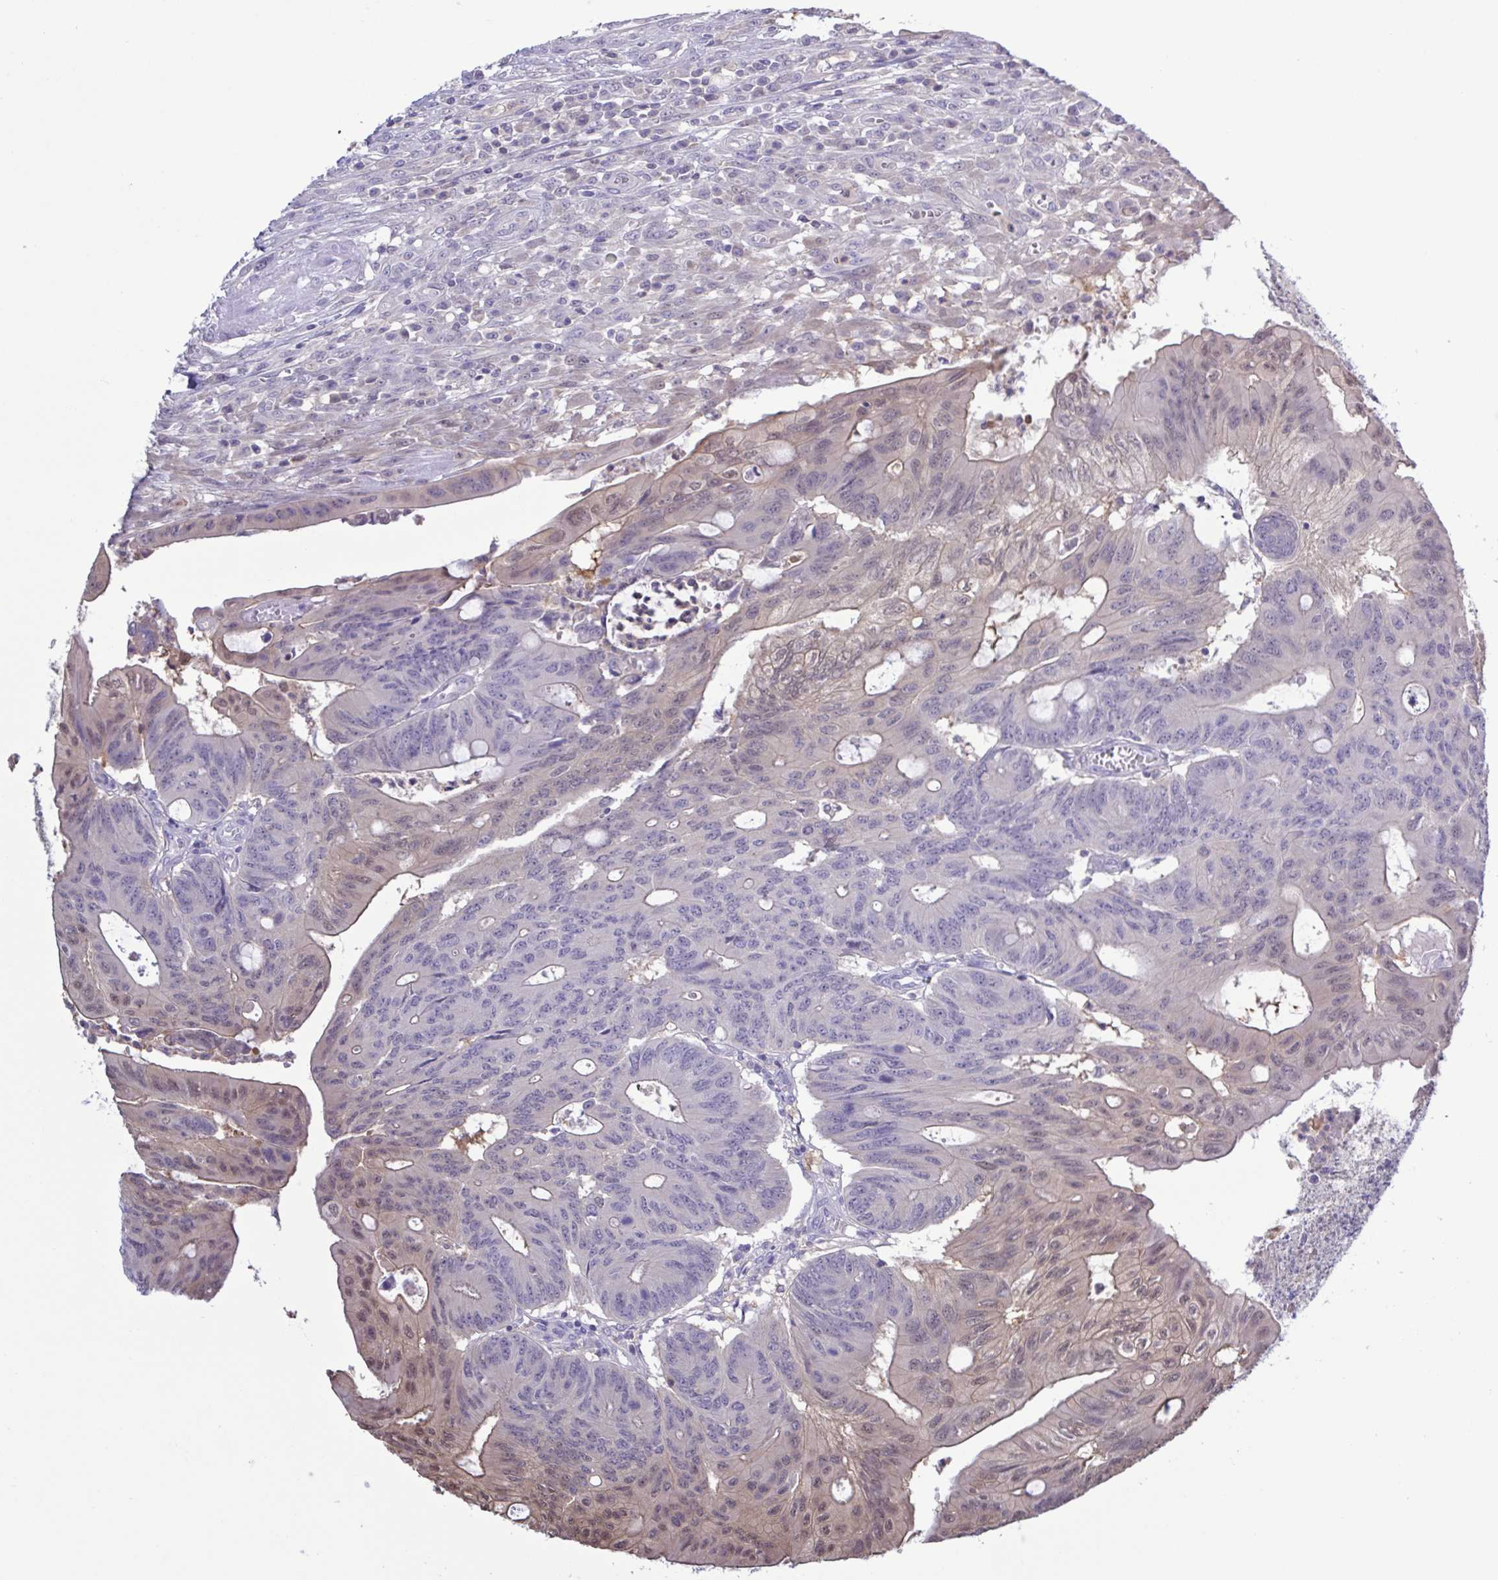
{"staining": {"intensity": "weak", "quantity": "<25%", "location": "cytoplasmic/membranous,nuclear"}, "tissue": "colorectal cancer", "cell_type": "Tumor cells", "image_type": "cancer", "snomed": [{"axis": "morphology", "description": "Adenocarcinoma, NOS"}, {"axis": "topography", "description": "Colon"}], "caption": "Colorectal adenocarcinoma stained for a protein using immunohistochemistry (IHC) reveals no staining tumor cells.", "gene": "LDHC", "patient": {"sex": "male", "age": 65}}